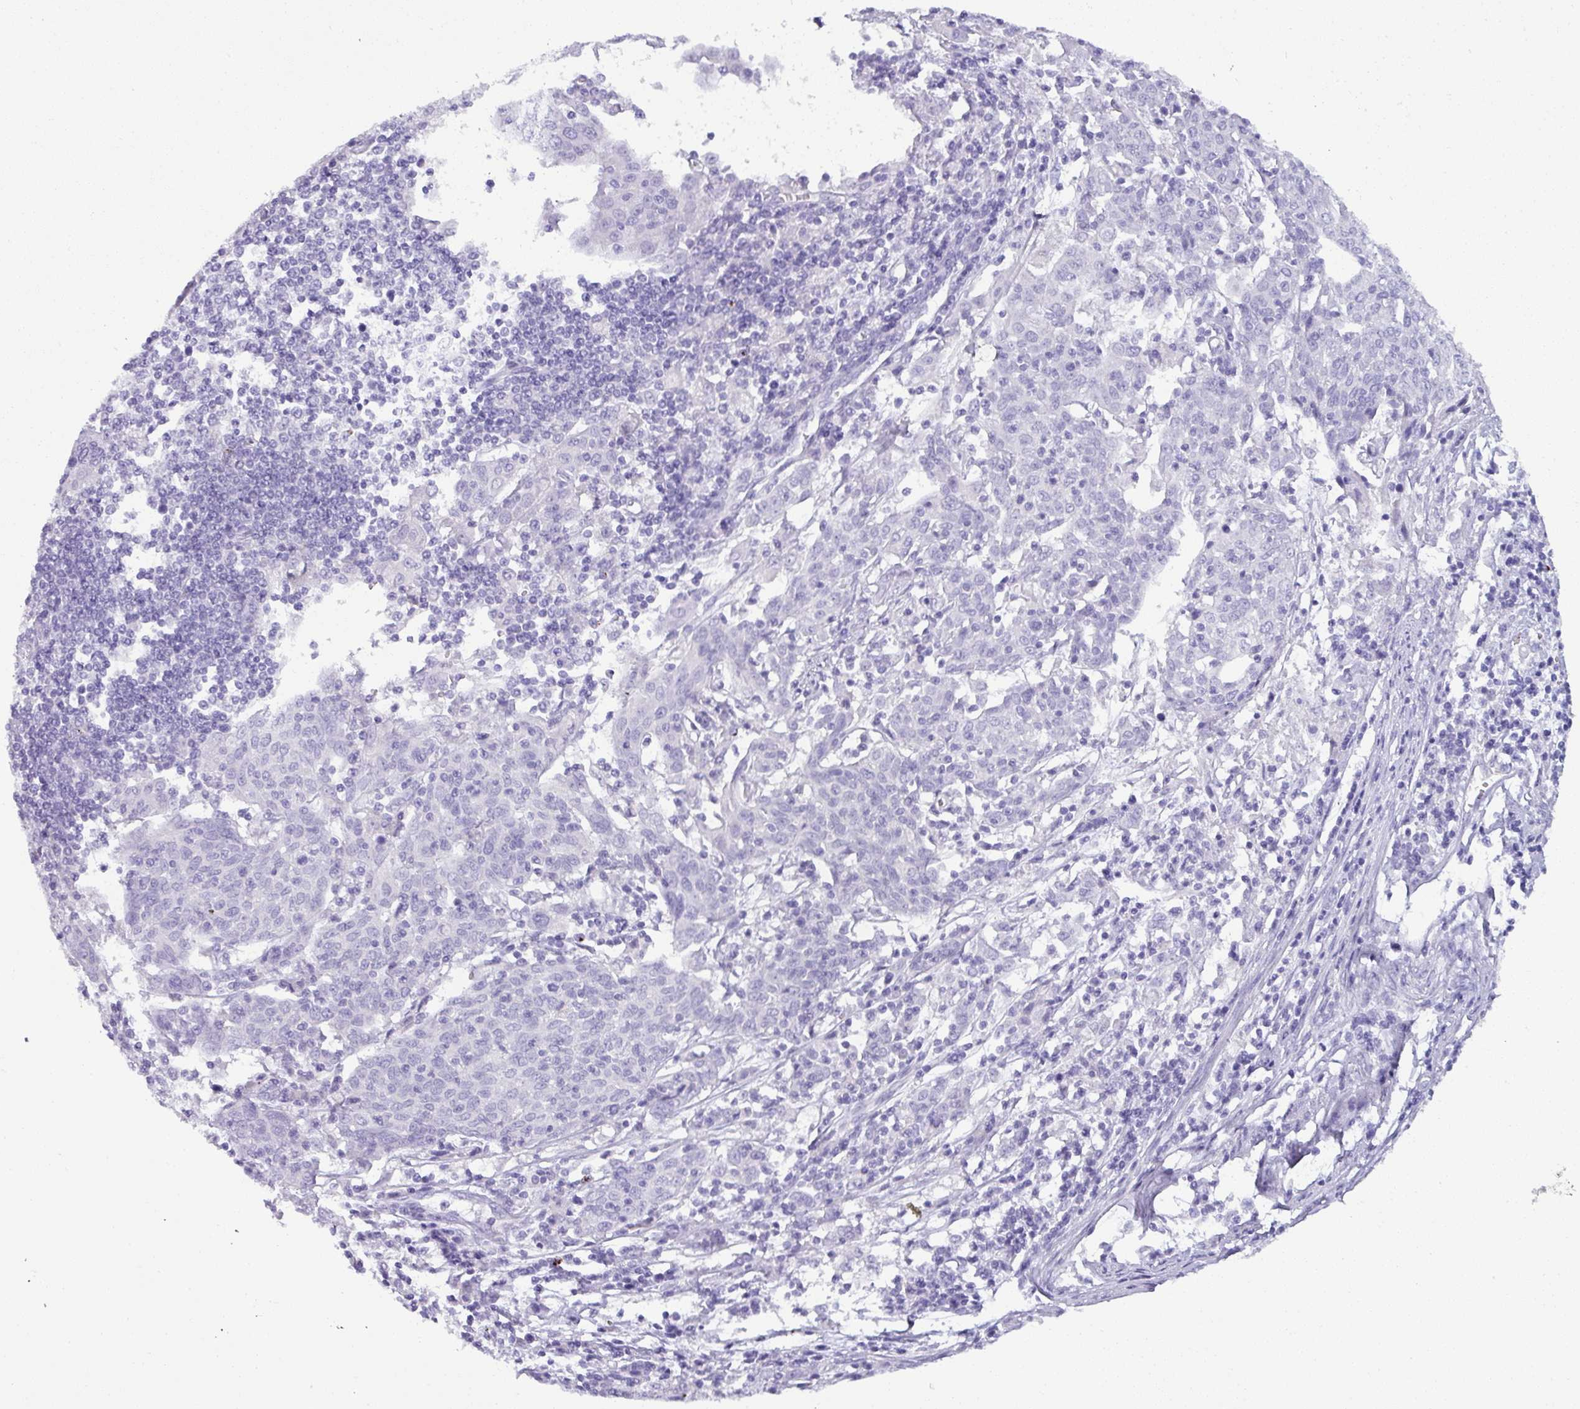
{"staining": {"intensity": "negative", "quantity": "none", "location": "none"}, "tissue": "cervical cancer", "cell_type": "Tumor cells", "image_type": "cancer", "snomed": [{"axis": "morphology", "description": "Squamous cell carcinoma, NOS"}, {"axis": "topography", "description": "Cervix"}], "caption": "This is a micrograph of IHC staining of cervical squamous cell carcinoma, which shows no staining in tumor cells.", "gene": "NAPSA", "patient": {"sex": "female", "age": 67}}